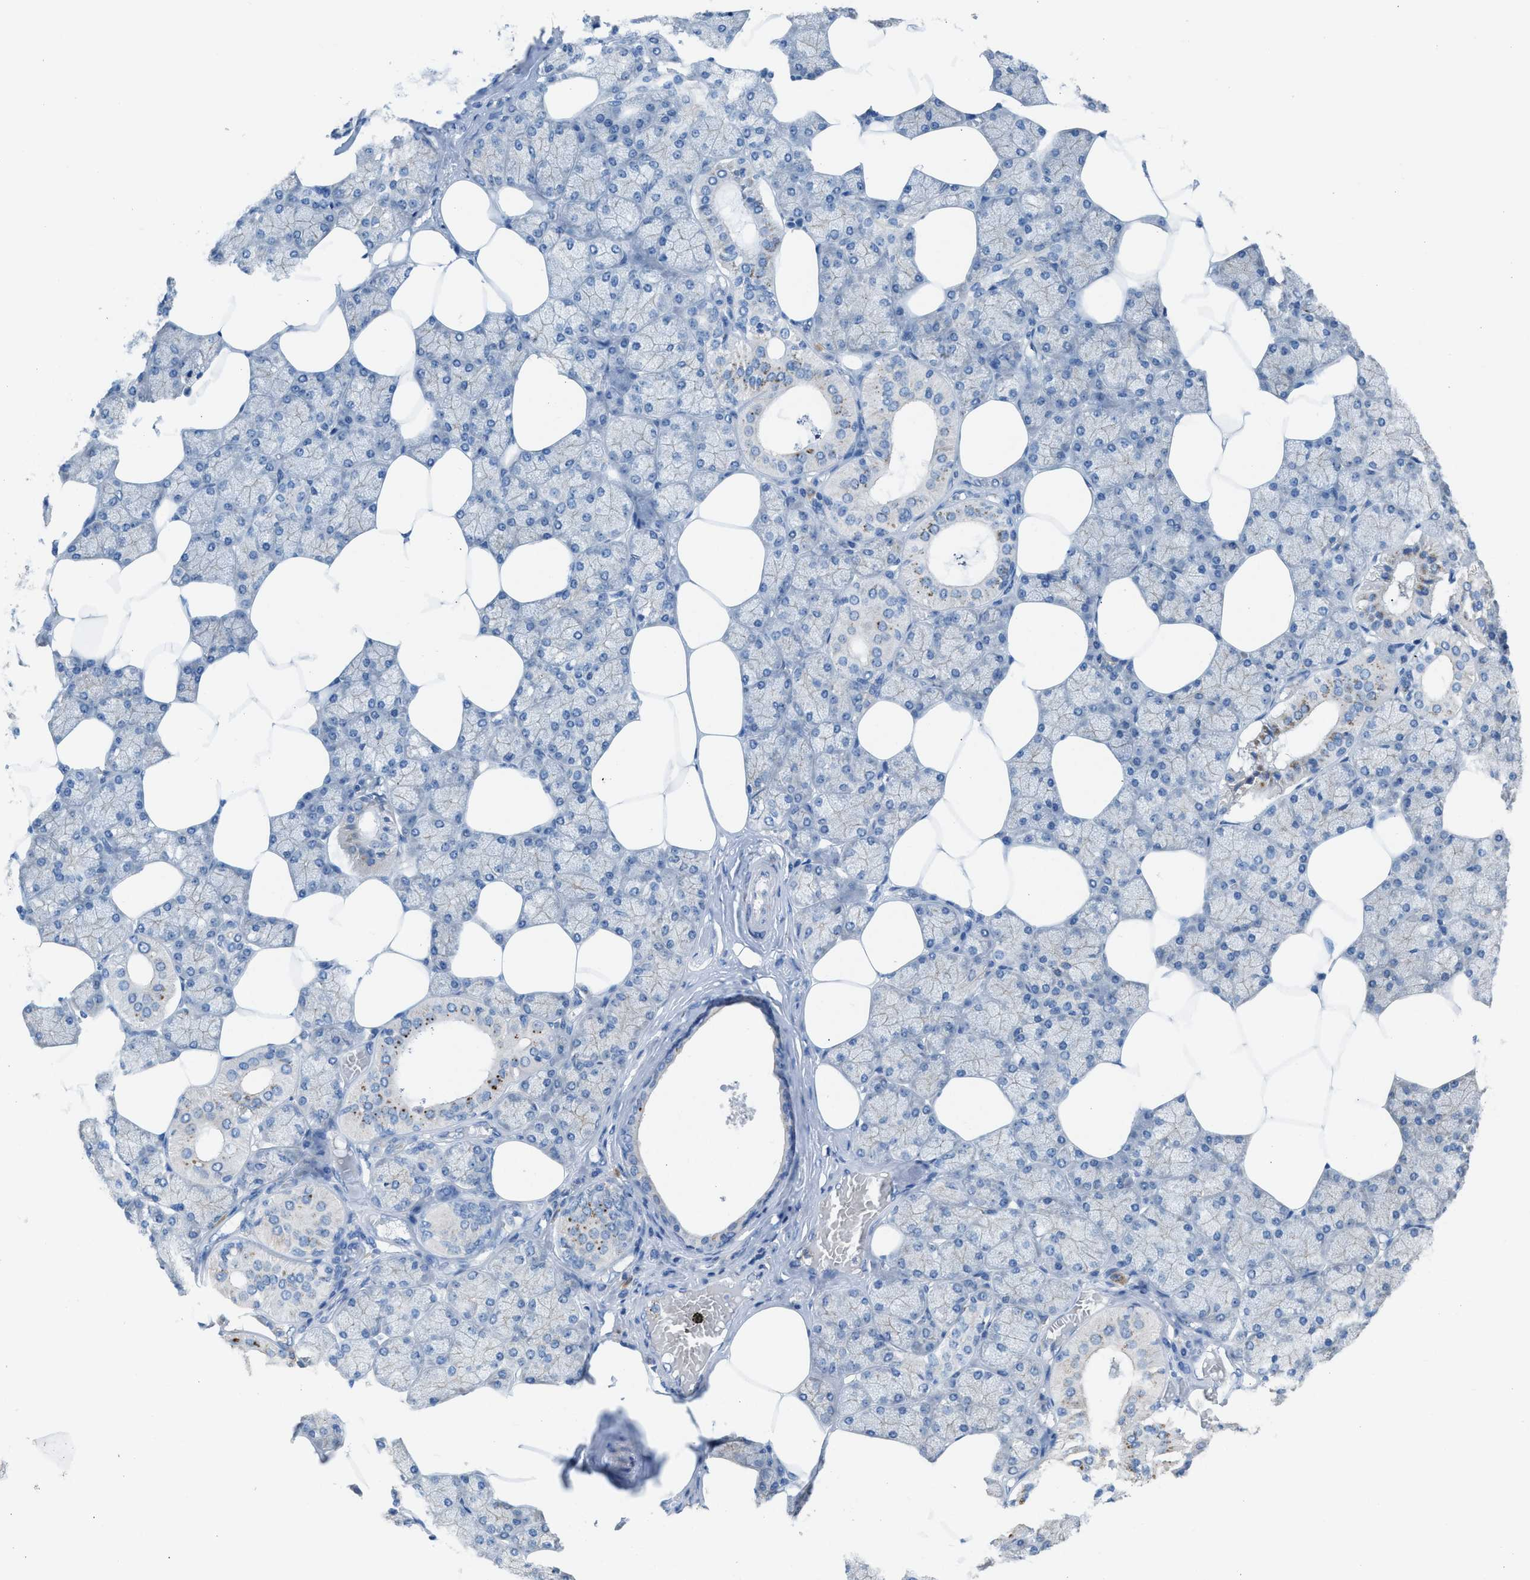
{"staining": {"intensity": "moderate", "quantity": "<25%", "location": "cytoplasmic/membranous"}, "tissue": "salivary gland", "cell_type": "Glandular cells", "image_type": "normal", "snomed": [{"axis": "morphology", "description": "Normal tissue, NOS"}, {"axis": "topography", "description": "Salivary gland"}], "caption": "DAB (3,3'-diaminobenzidine) immunohistochemical staining of unremarkable salivary gland exhibits moderate cytoplasmic/membranous protein positivity in approximately <25% of glandular cells. (DAB IHC, brown staining for protein, blue staining for nuclei).", "gene": "AOAH", "patient": {"sex": "male", "age": 62}}